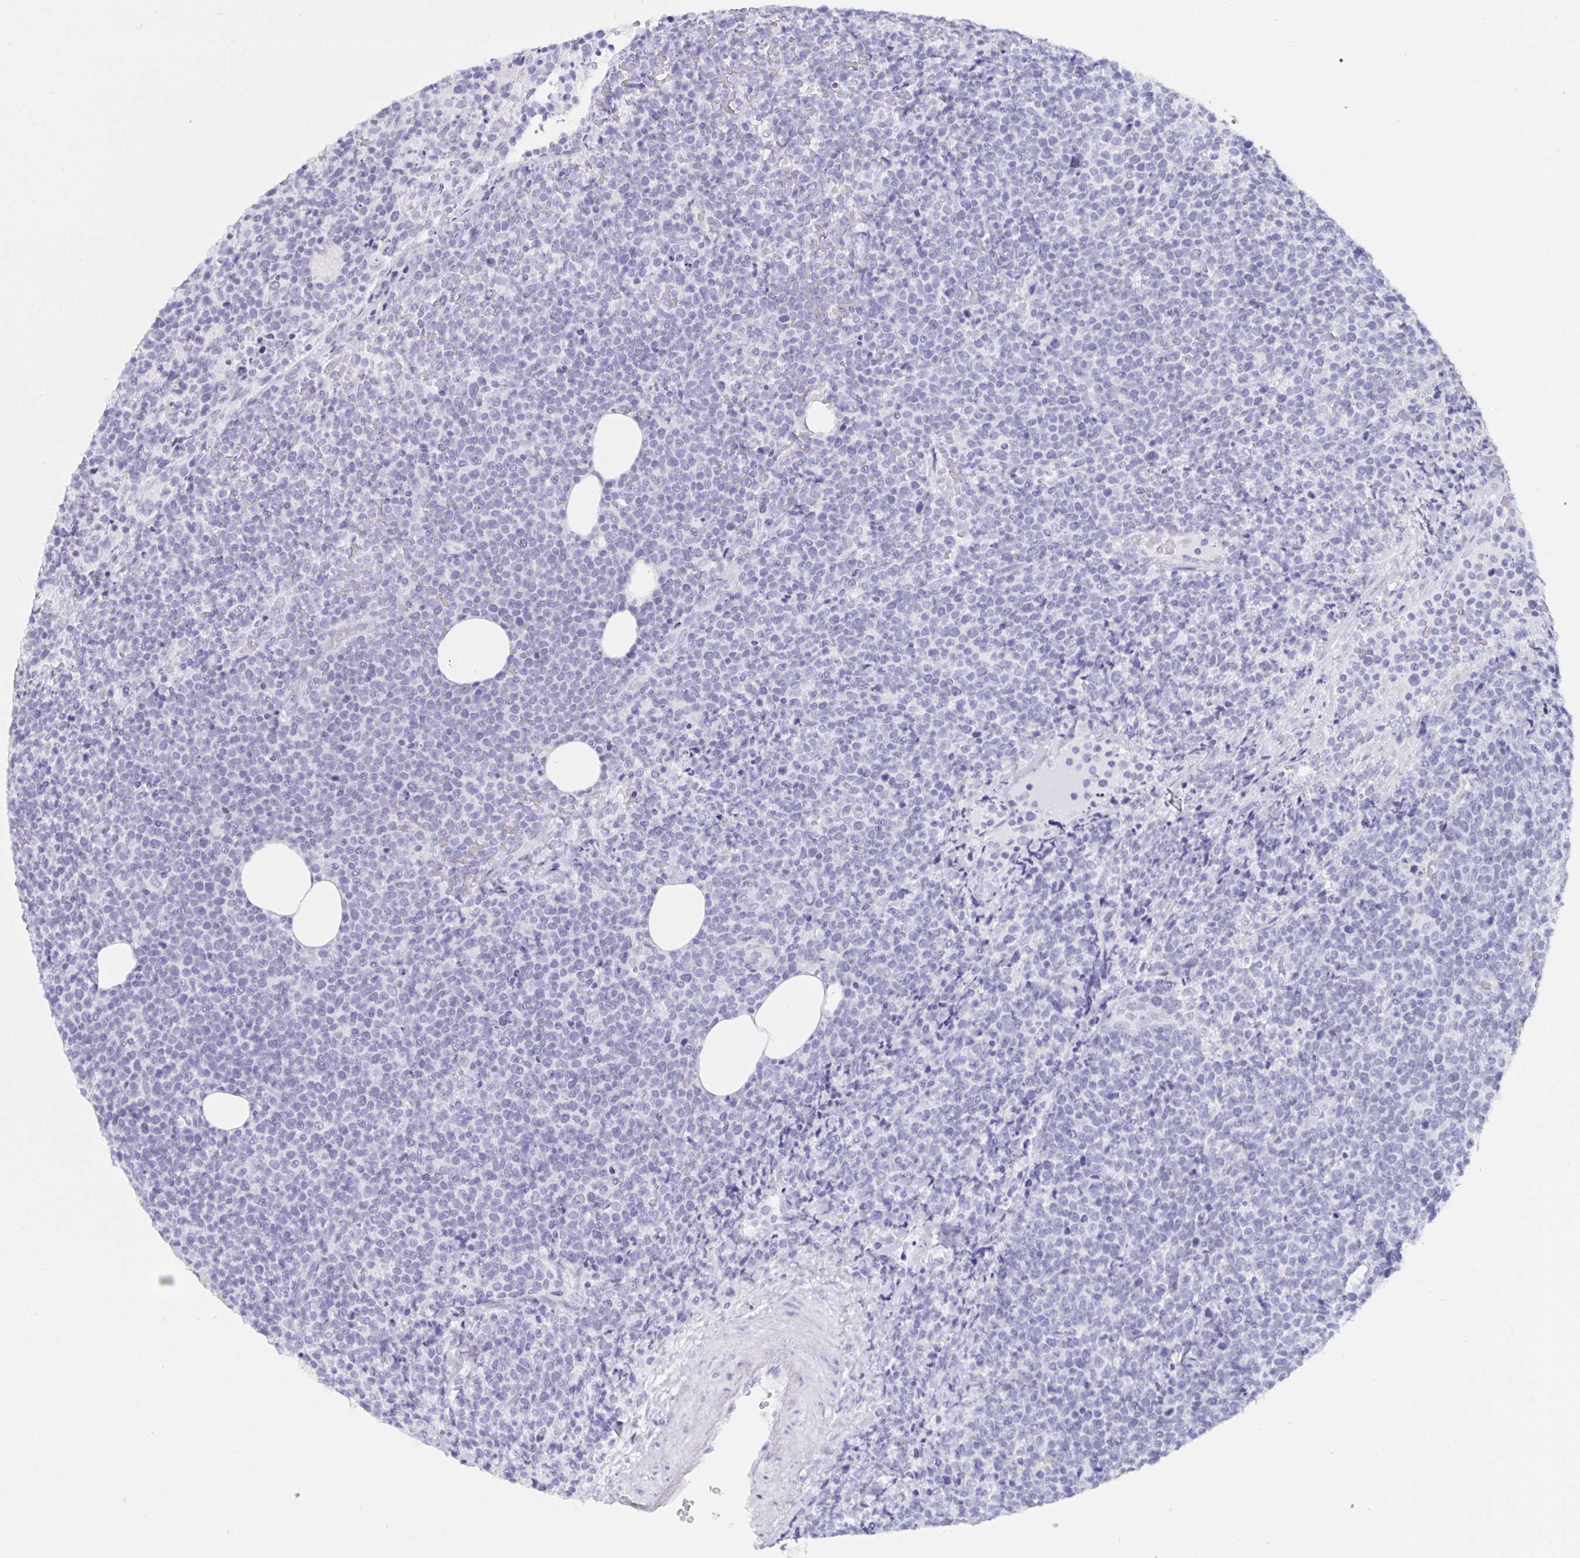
{"staining": {"intensity": "negative", "quantity": "none", "location": "none"}, "tissue": "lymphoma", "cell_type": "Tumor cells", "image_type": "cancer", "snomed": [{"axis": "morphology", "description": "Malignant lymphoma, non-Hodgkin's type, High grade"}, {"axis": "topography", "description": "Lymph node"}], "caption": "Immunohistochemistry (IHC) image of malignant lymphoma, non-Hodgkin's type (high-grade) stained for a protein (brown), which shows no positivity in tumor cells.", "gene": "MLH1", "patient": {"sex": "male", "age": 61}}